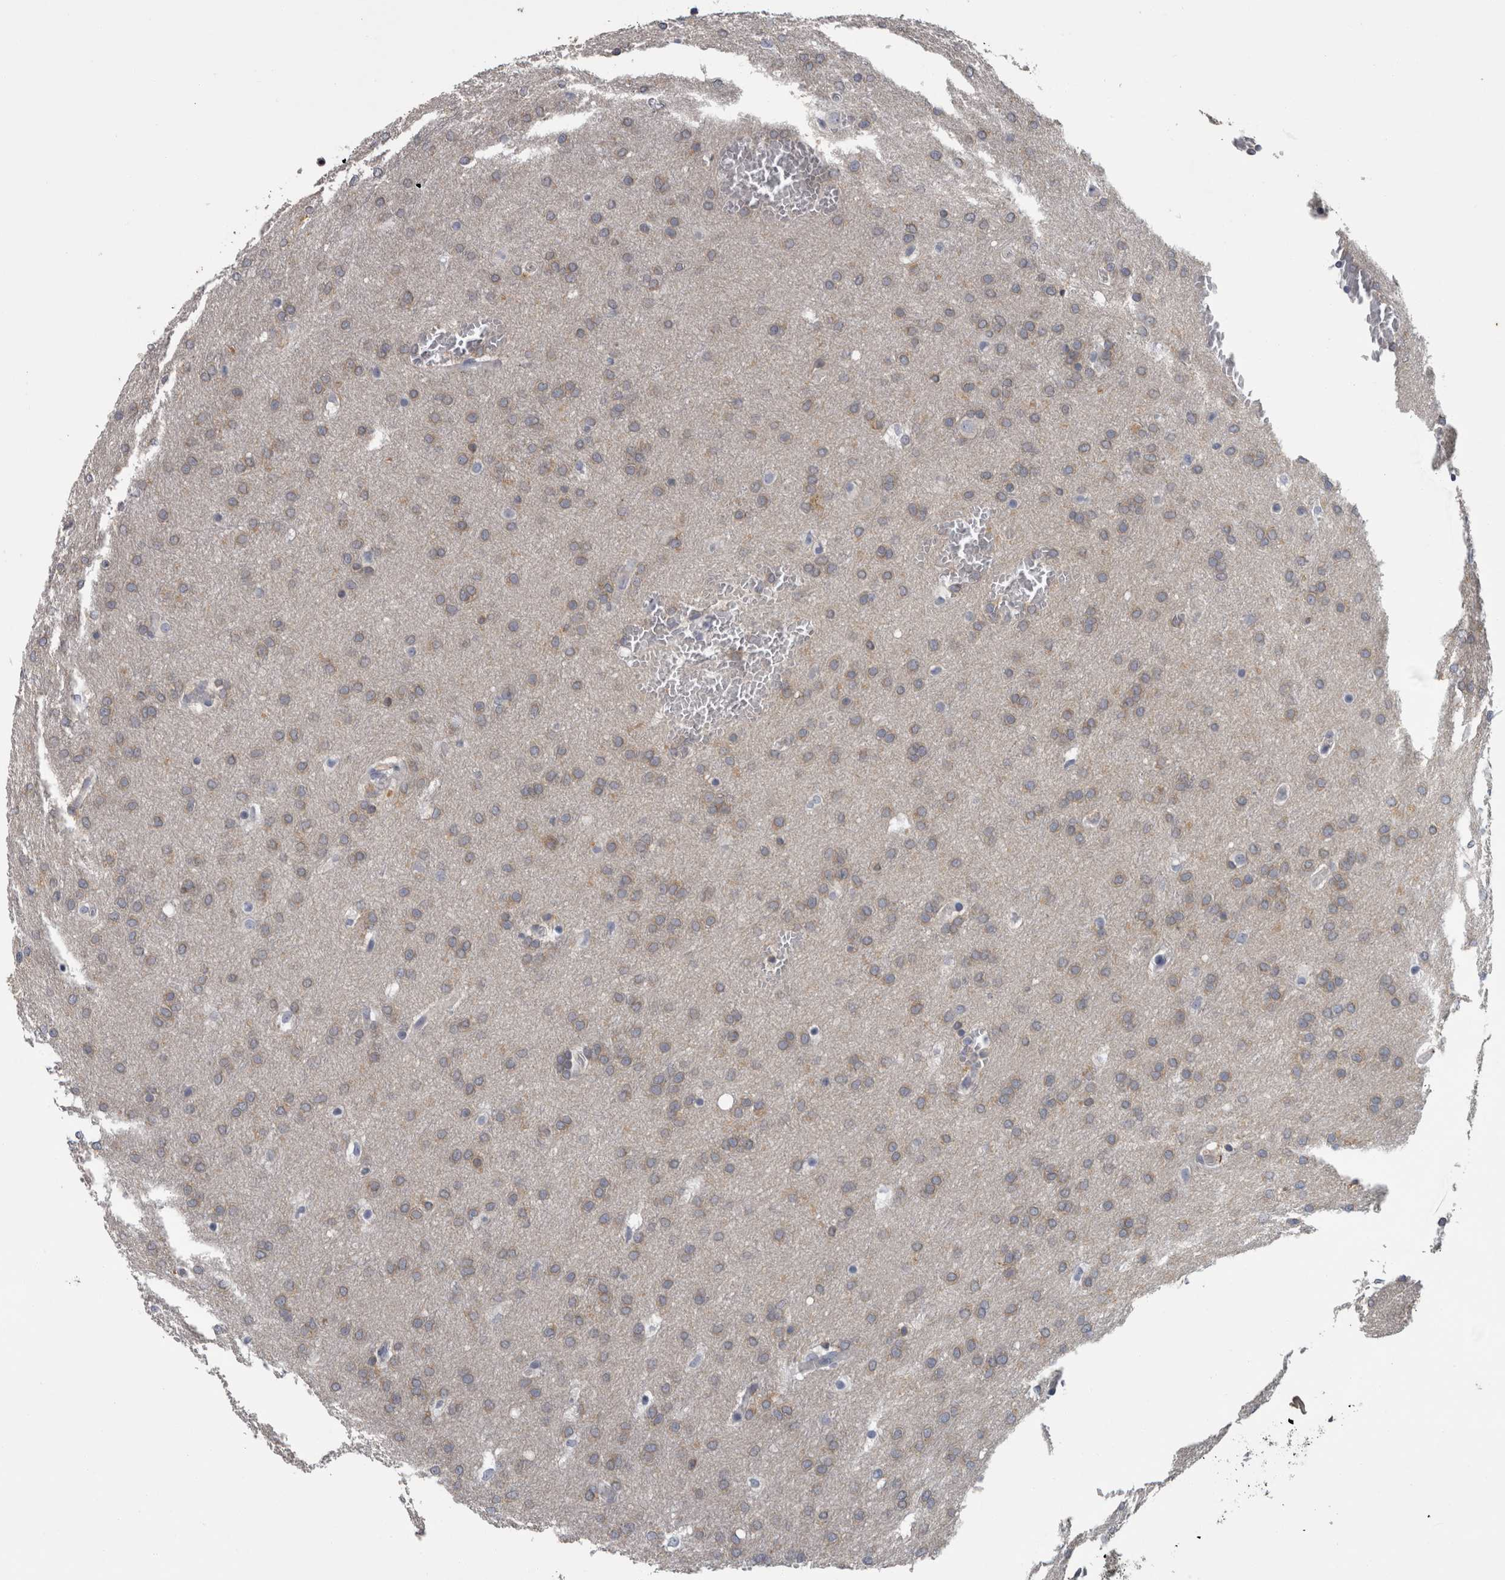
{"staining": {"intensity": "weak", "quantity": "<25%", "location": "cytoplasmic/membranous"}, "tissue": "glioma", "cell_type": "Tumor cells", "image_type": "cancer", "snomed": [{"axis": "morphology", "description": "Glioma, malignant, Low grade"}, {"axis": "topography", "description": "Brain"}], "caption": "This histopathology image is of low-grade glioma (malignant) stained with IHC to label a protein in brown with the nuclei are counter-stained blue. There is no staining in tumor cells.", "gene": "EFEMP2", "patient": {"sex": "female", "age": 37}}